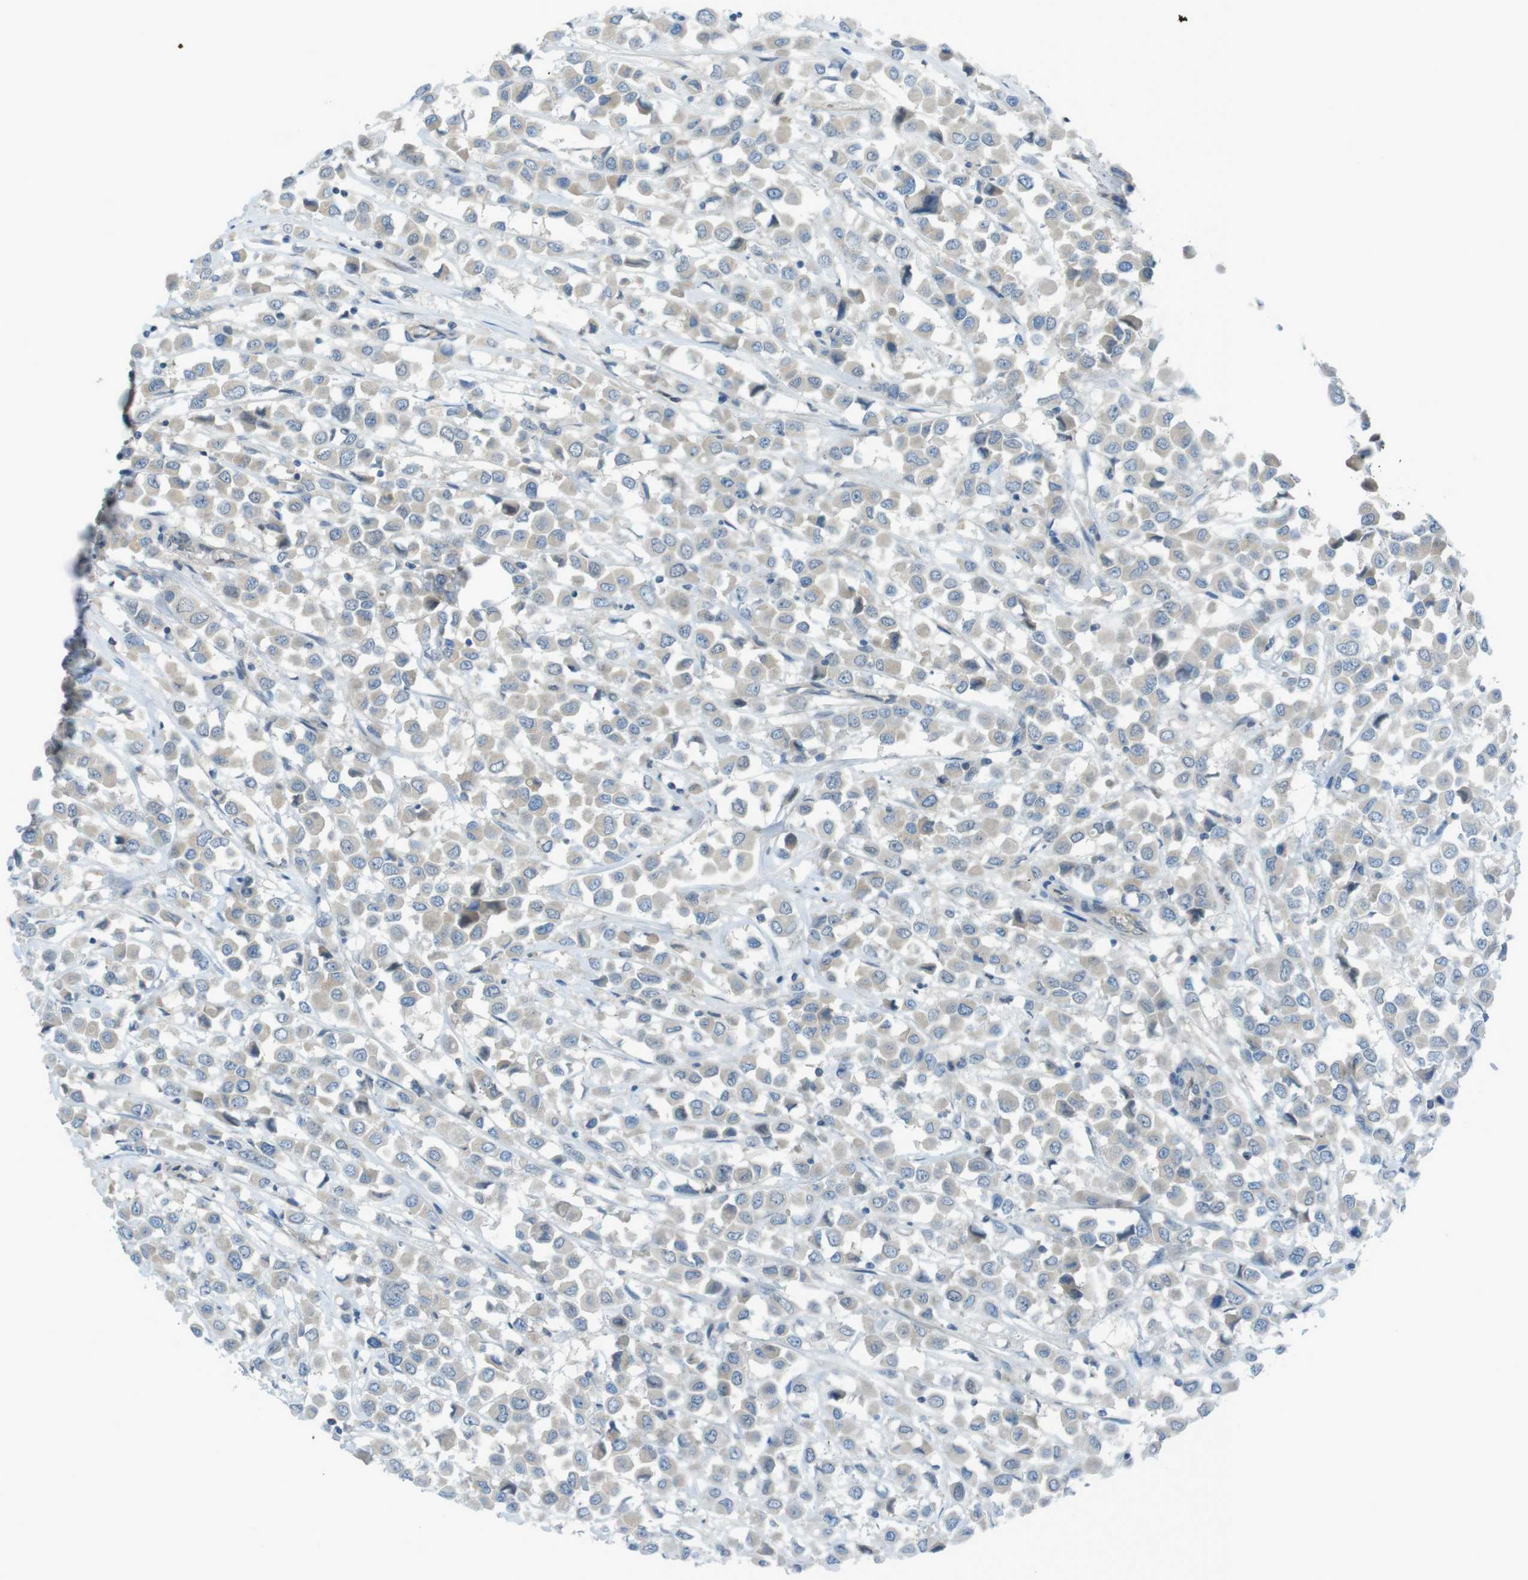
{"staining": {"intensity": "negative", "quantity": "none", "location": "none"}, "tissue": "breast cancer", "cell_type": "Tumor cells", "image_type": "cancer", "snomed": [{"axis": "morphology", "description": "Duct carcinoma"}, {"axis": "topography", "description": "Breast"}], "caption": "The image demonstrates no staining of tumor cells in breast cancer.", "gene": "ZDHHC20", "patient": {"sex": "female", "age": 61}}